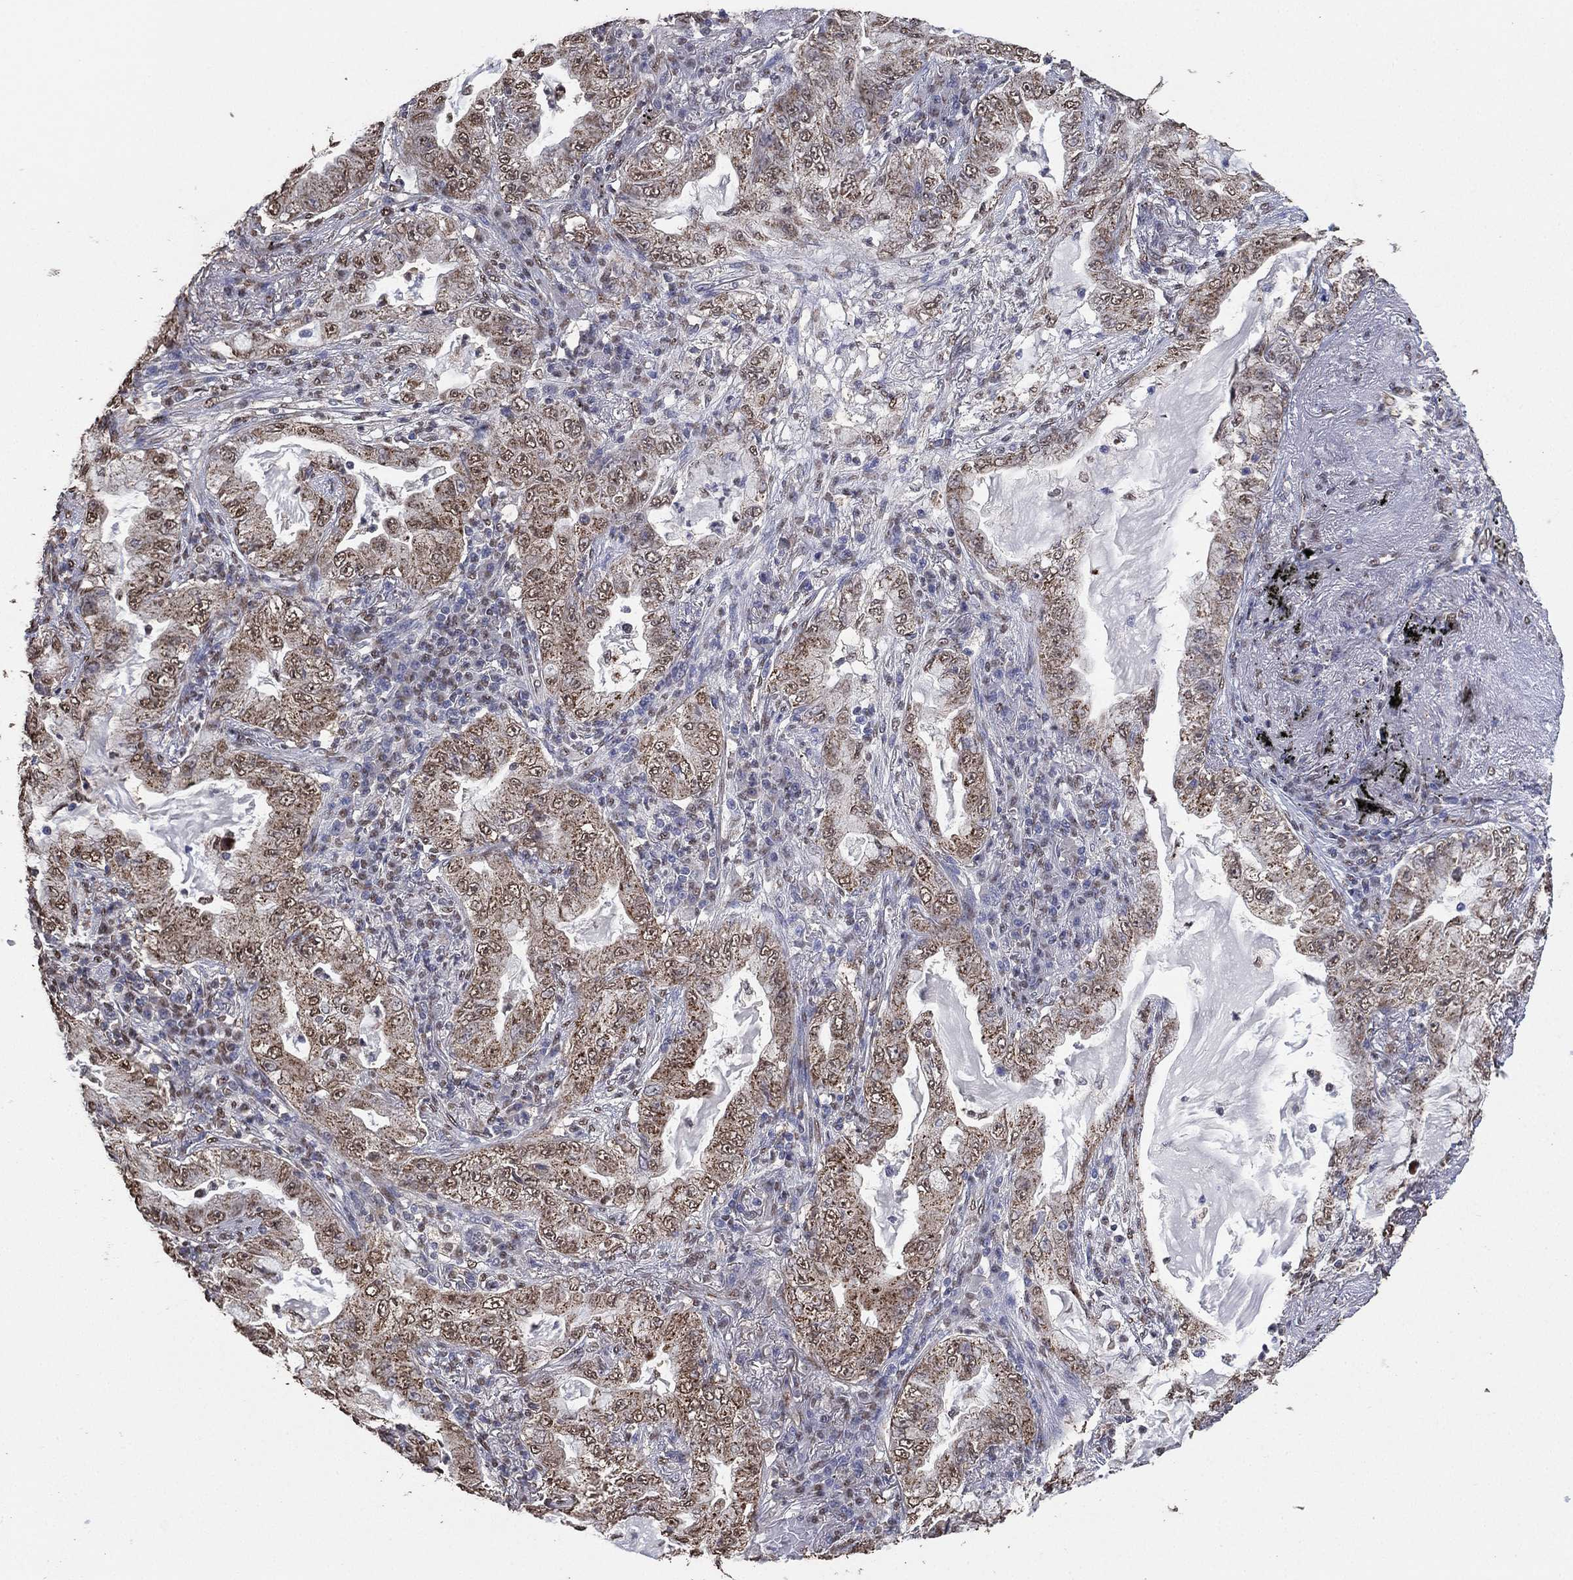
{"staining": {"intensity": "weak", "quantity": "25%-75%", "location": "cytoplasmic/membranous"}, "tissue": "lung cancer", "cell_type": "Tumor cells", "image_type": "cancer", "snomed": [{"axis": "morphology", "description": "Adenocarcinoma, NOS"}, {"axis": "topography", "description": "Lung"}], "caption": "An immunohistochemistry (IHC) image of tumor tissue is shown. Protein staining in brown labels weak cytoplasmic/membranous positivity in lung cancer (adenocarcinoma) within tumor cells. Using DAB (brown) and hematoxylin (blue) stains, captured at high magnification using brightfield microscopy.", "gene": "ALDH7A1", "patient": {"sex": "female", "age": 73}}